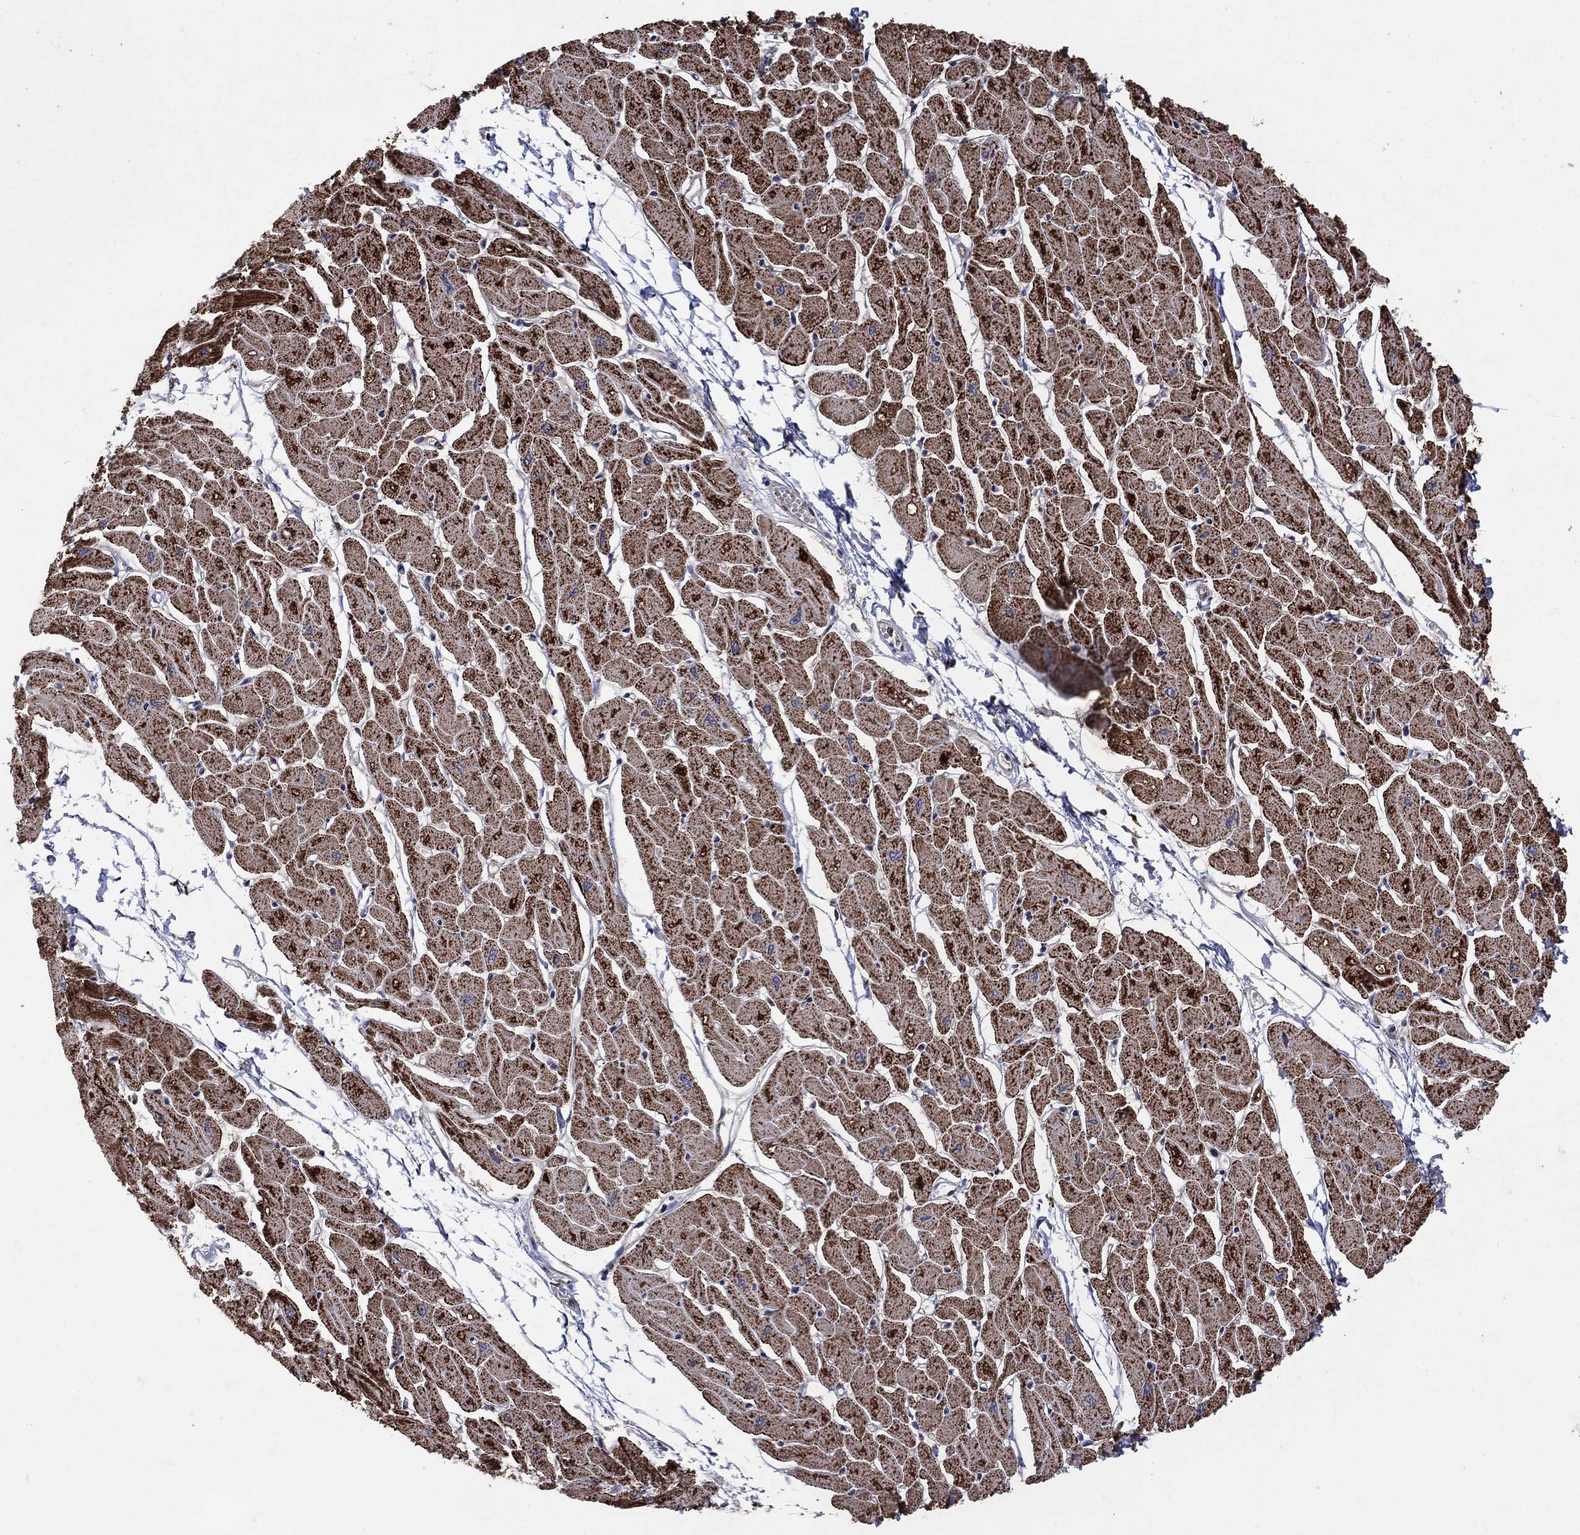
{"staining": {"intensity": "strong", "quantity": "25%-75%", "location": "cytoplasmic/membranous"}, "tissue": "heart muscle", "cell_type": "Cardiomyocytes", "image_type": "normal", "snomed": [{"axis": "morphology", "description": "Normal tissue, NOS"}, {"axis": "topography", "description": "Heart"}], "caption": "This histopathology image shows IHC staining of normal heart muscle, with high strong cytoplasmic/membranous staining in approximately 25%-75% of cardiomyocytes.", "gene": "DPH1", "patient": {"sex": "male", "age": 57}}